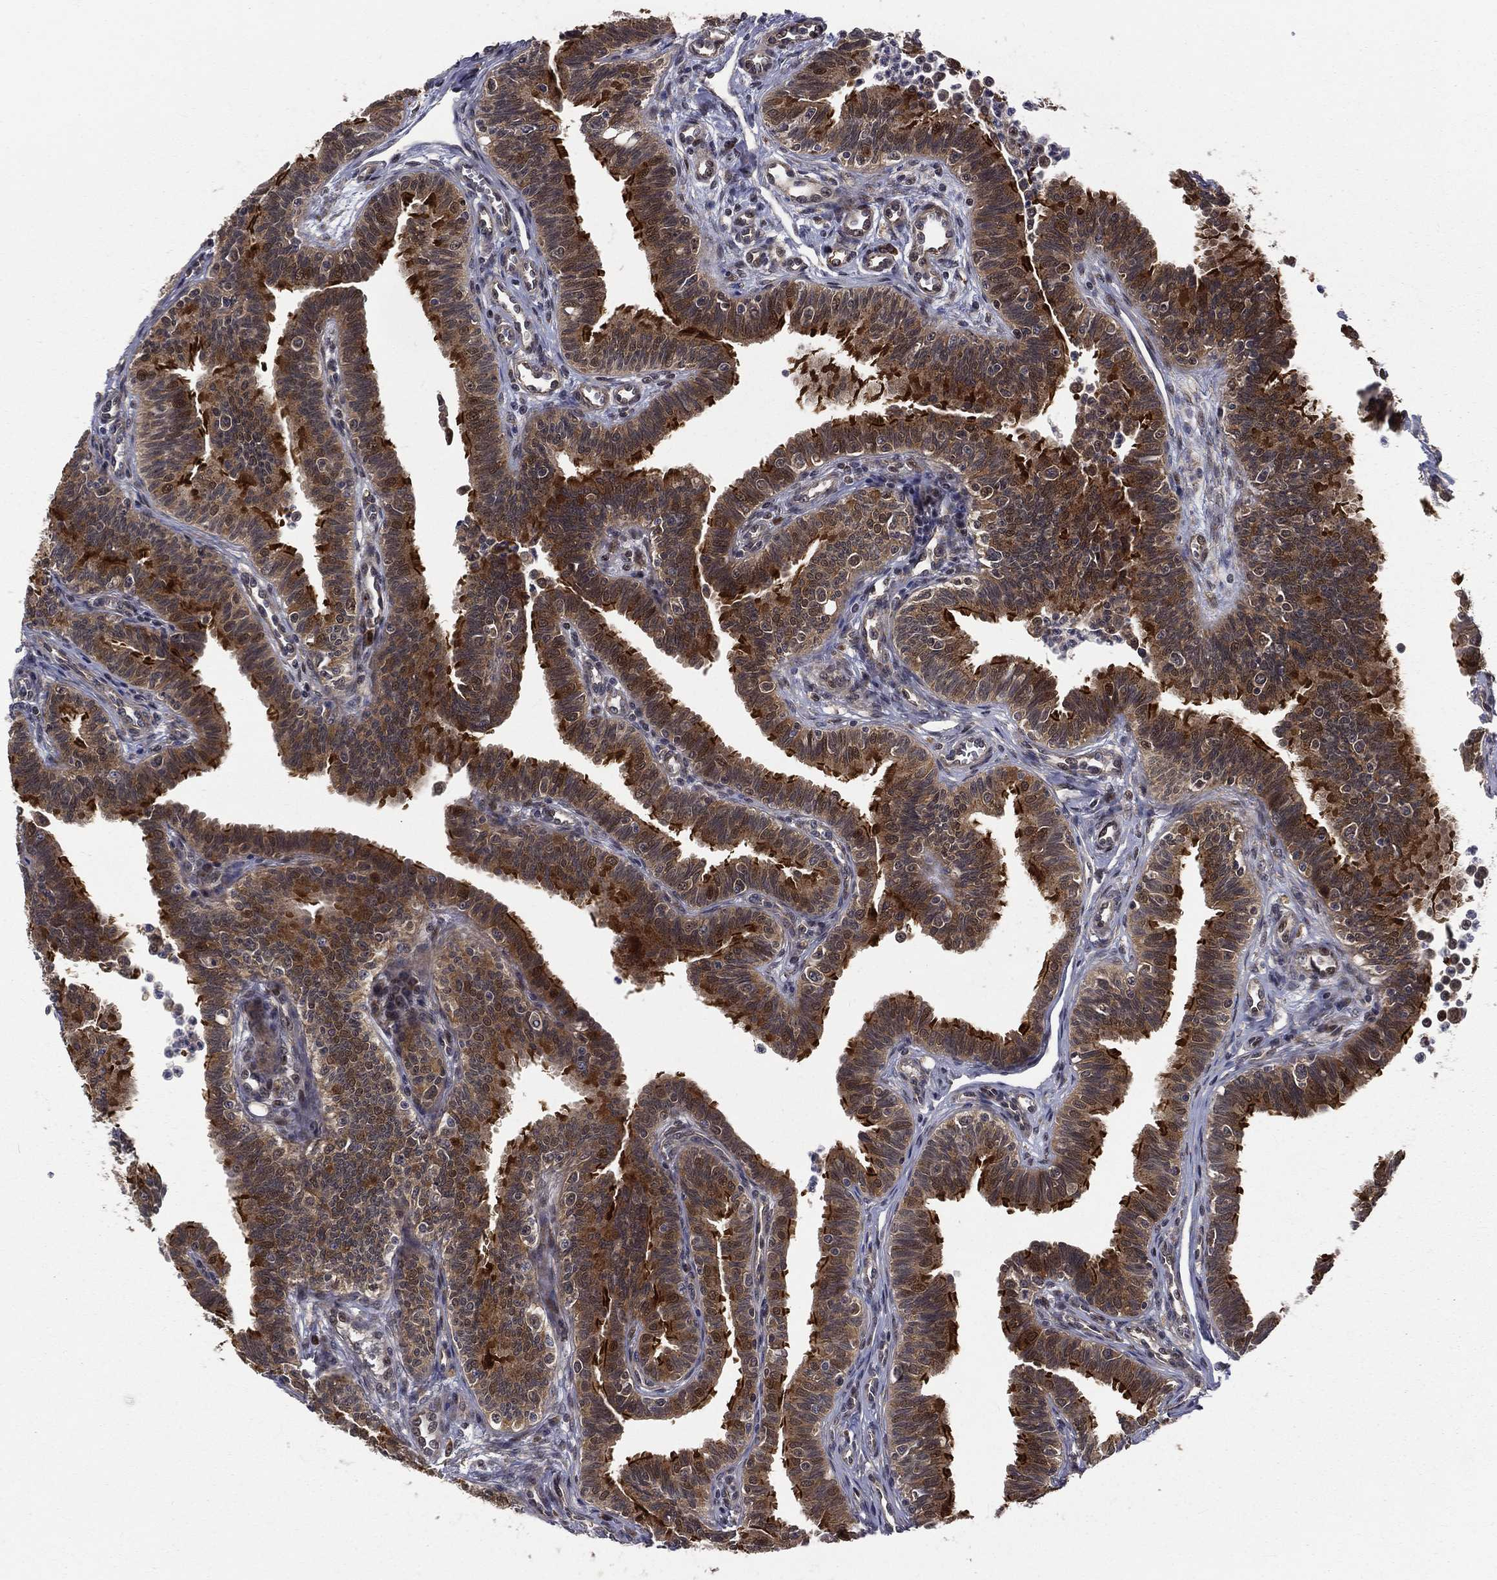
{"staining": {"intensity": "strong", "quantity": ">75%", "location": "cytoplasmic/membranous"}, "tissue": "fallopian tube", "cell_type": "Glandular cells", "image_type": "normal", "snomed": [{"axis": "morphology", "description": "Normal tissue, NOS"}, {"axis": "topography", "description": "Fallopian tube"}], "caption": "This is an image of immunohistochemistry staining of benign fallopian tube, which shows strong expression in the cytoplasmic/membranous of glandular cells.", "gene": "ARL3", "patient": {"sex": "female", "age": 36}}